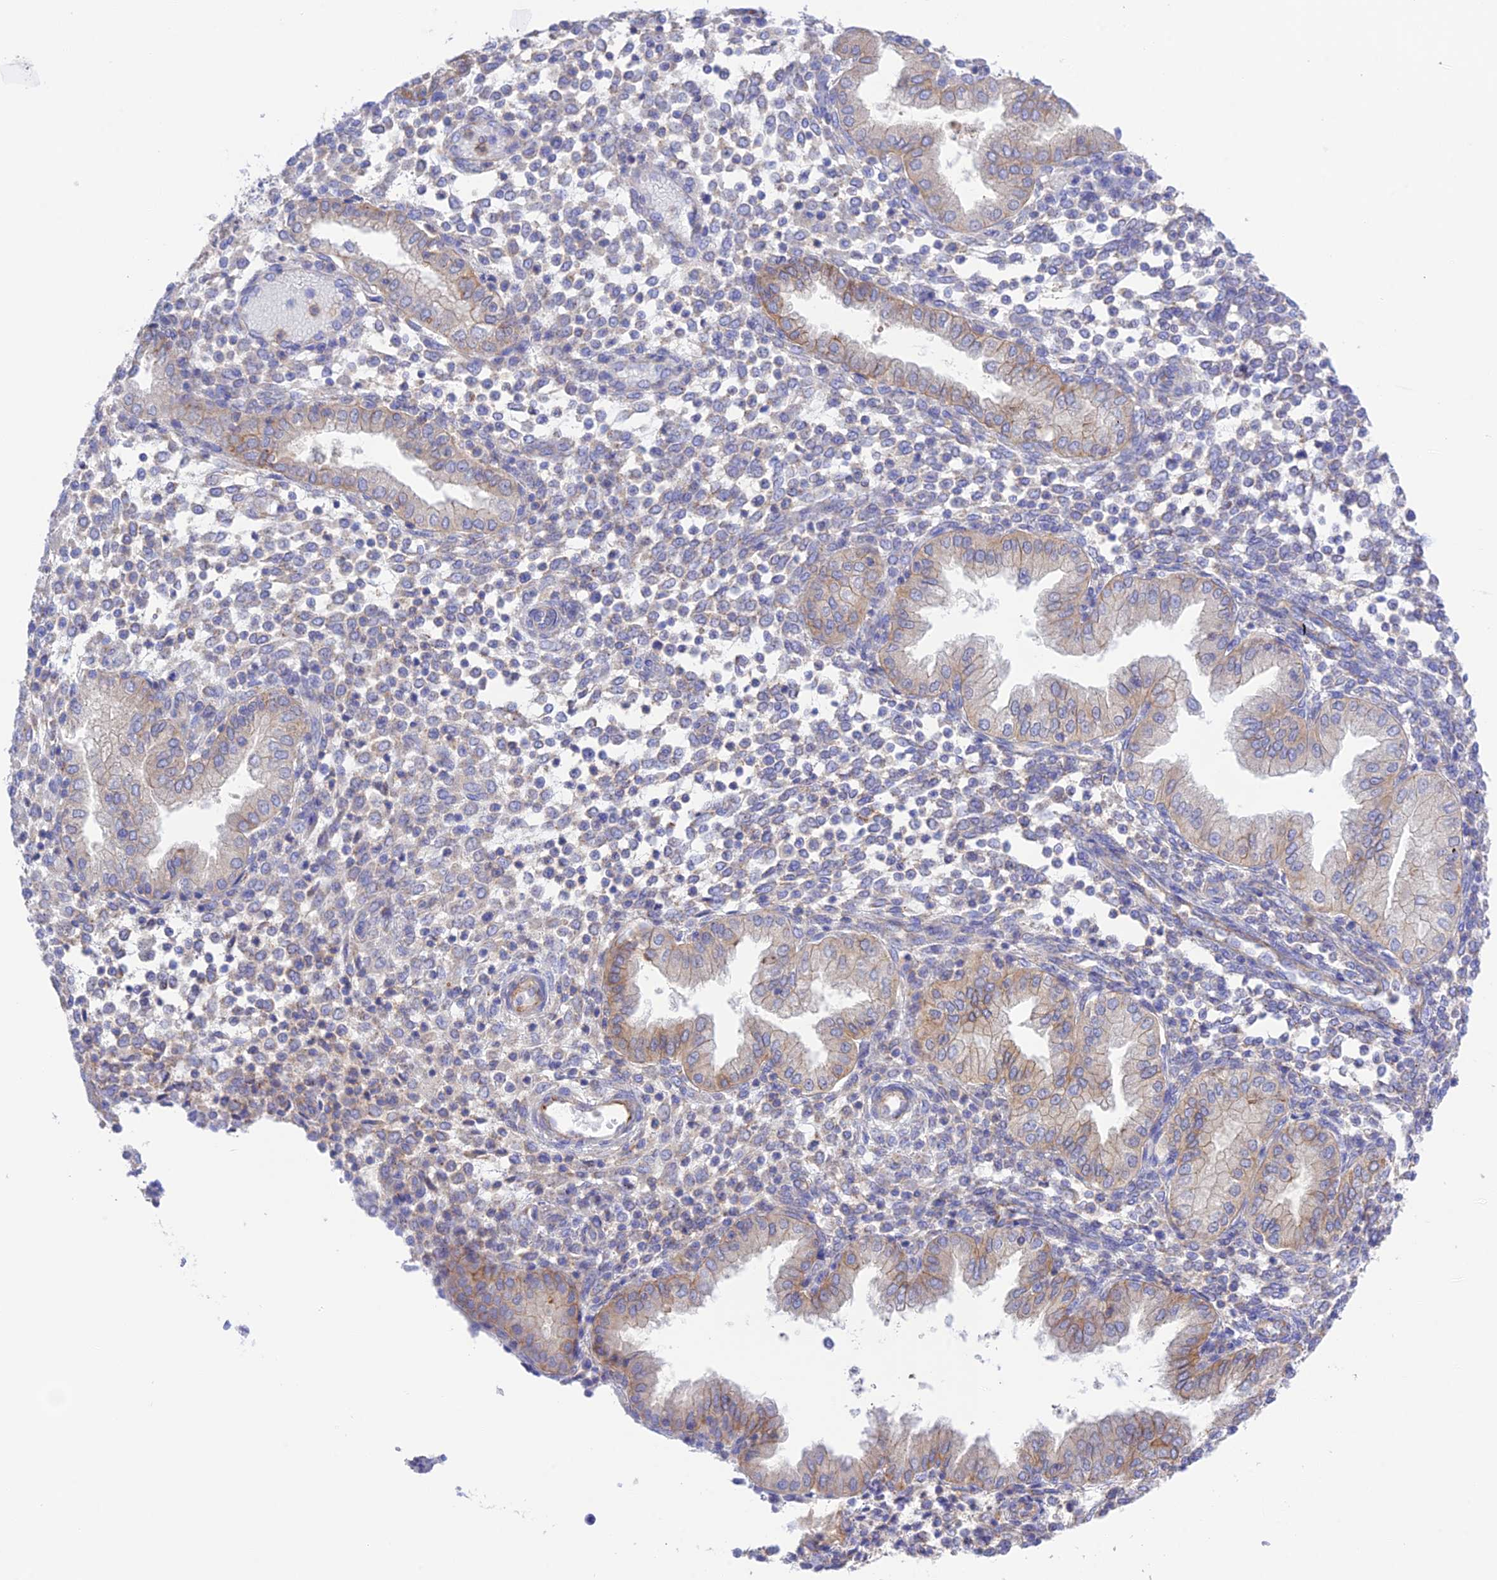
{"staining": {"intensity": "negative", "quantity": "none", "location": "none"}, "tissue": "endometrium", "cell_type": "Cells in endometrial stroma", "image_type": "normal", "snomed": [{"axis": "morphology", "description": "Normal tissue, NOS"}, {"axis": "topography", "description": "Endometrium"}], "caption": "DAB (3,3'-diaminobenzidine) immunohistochemical staining of normal endometrium demonstrates no significant expression in cells in endometrial stroma.", "gene": "CHSY3", "patient": {"sex": "female", "age": 53}}